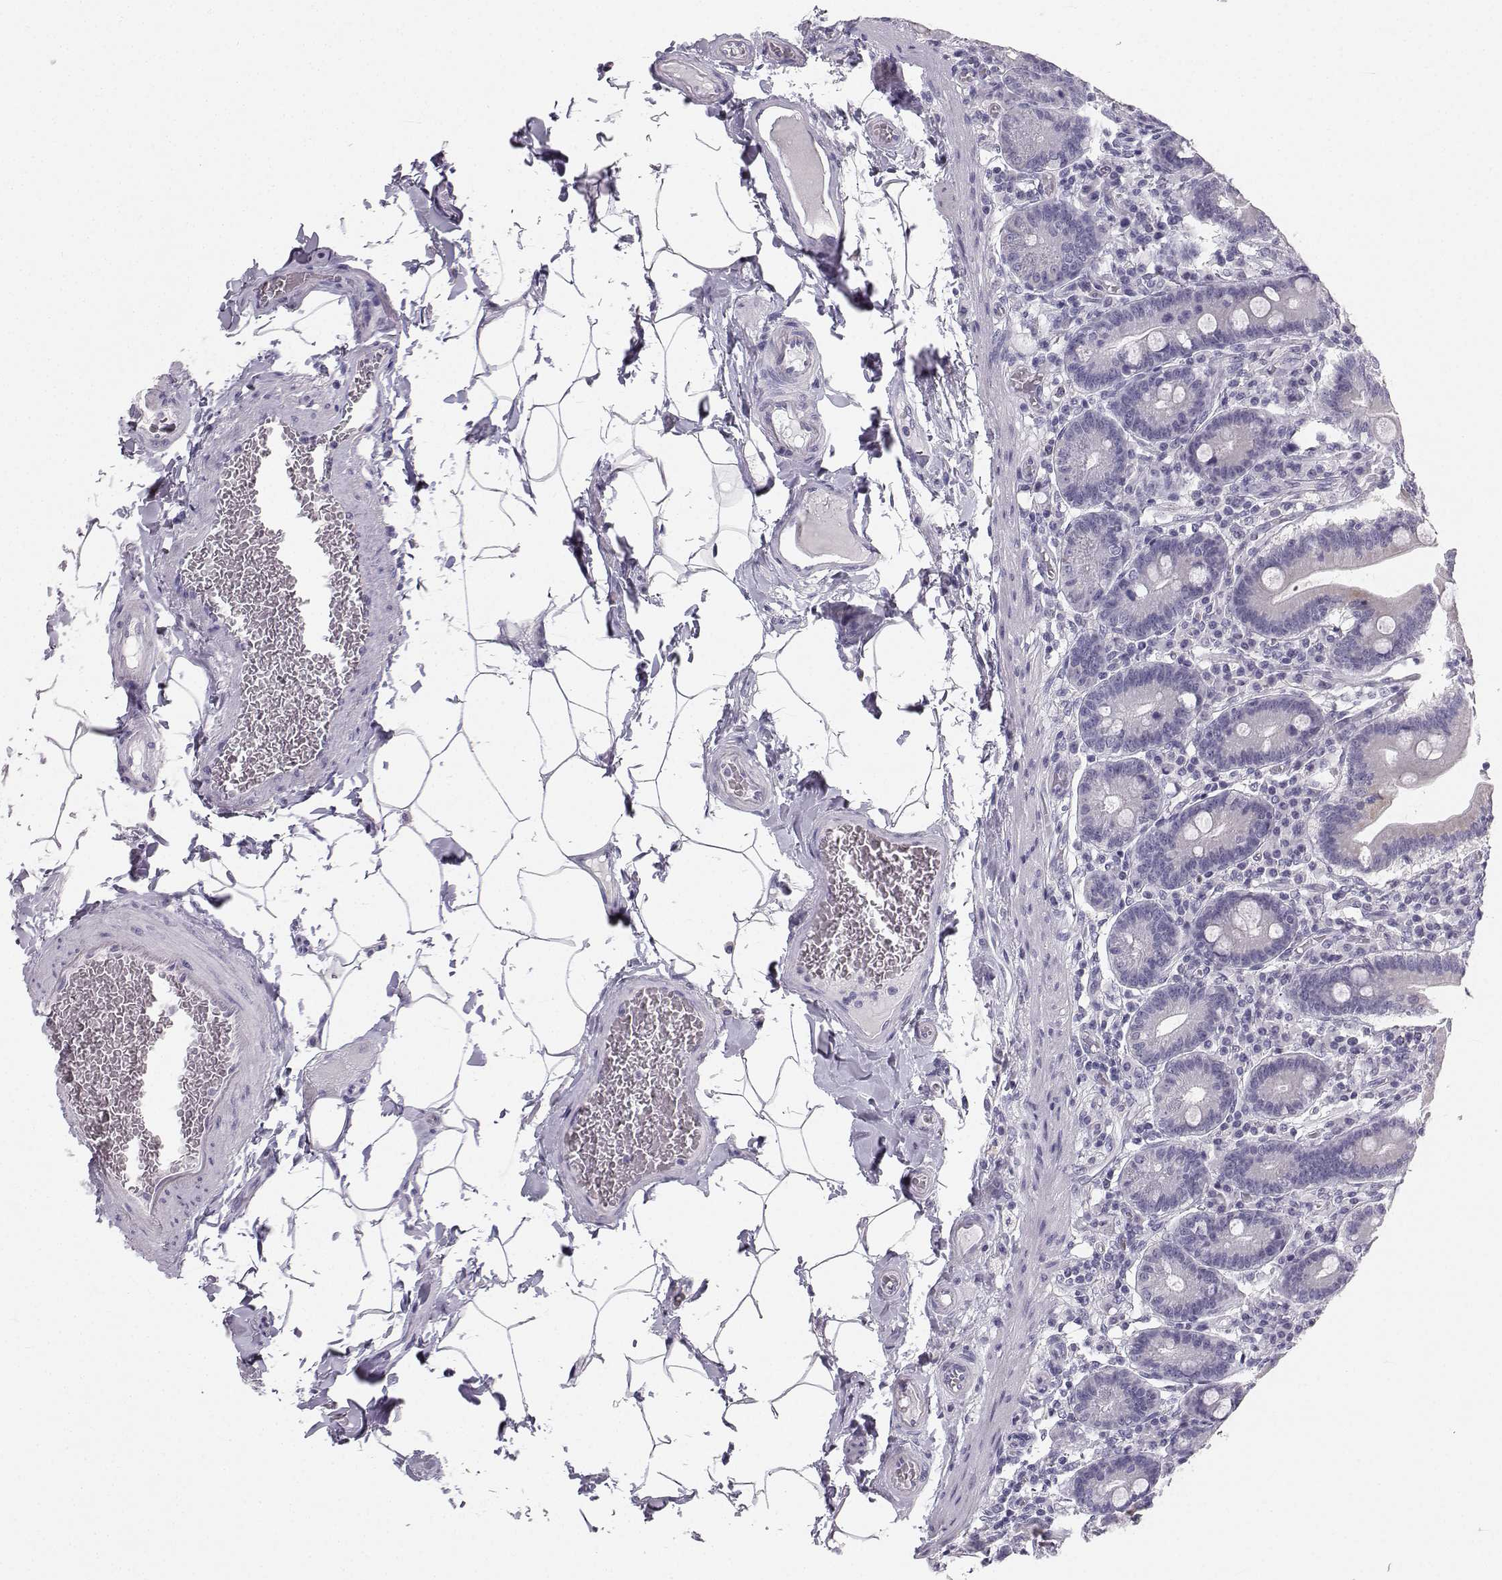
{"staining": {"intensity": "negative", "quantity": "none", "location": "none"}, "tissue": "small intestine", "cell_type": "Glandular cells", "image_type": "normal", "snomed": [{"axis": "morphology", "description": "Normal tissue, NOS"}, {"axis": "topography", "description": "Small intestine"}], "caption": "A high-resolution image shows immunohistochemistry staining of normal small intestine, which displays no significant staining in glandular cells. (DAB immunohistochemistry (IHC) with hematoxylin counter stain).", "gene": "SYCE1", "patient": {"sex": "male", "age": 37}}